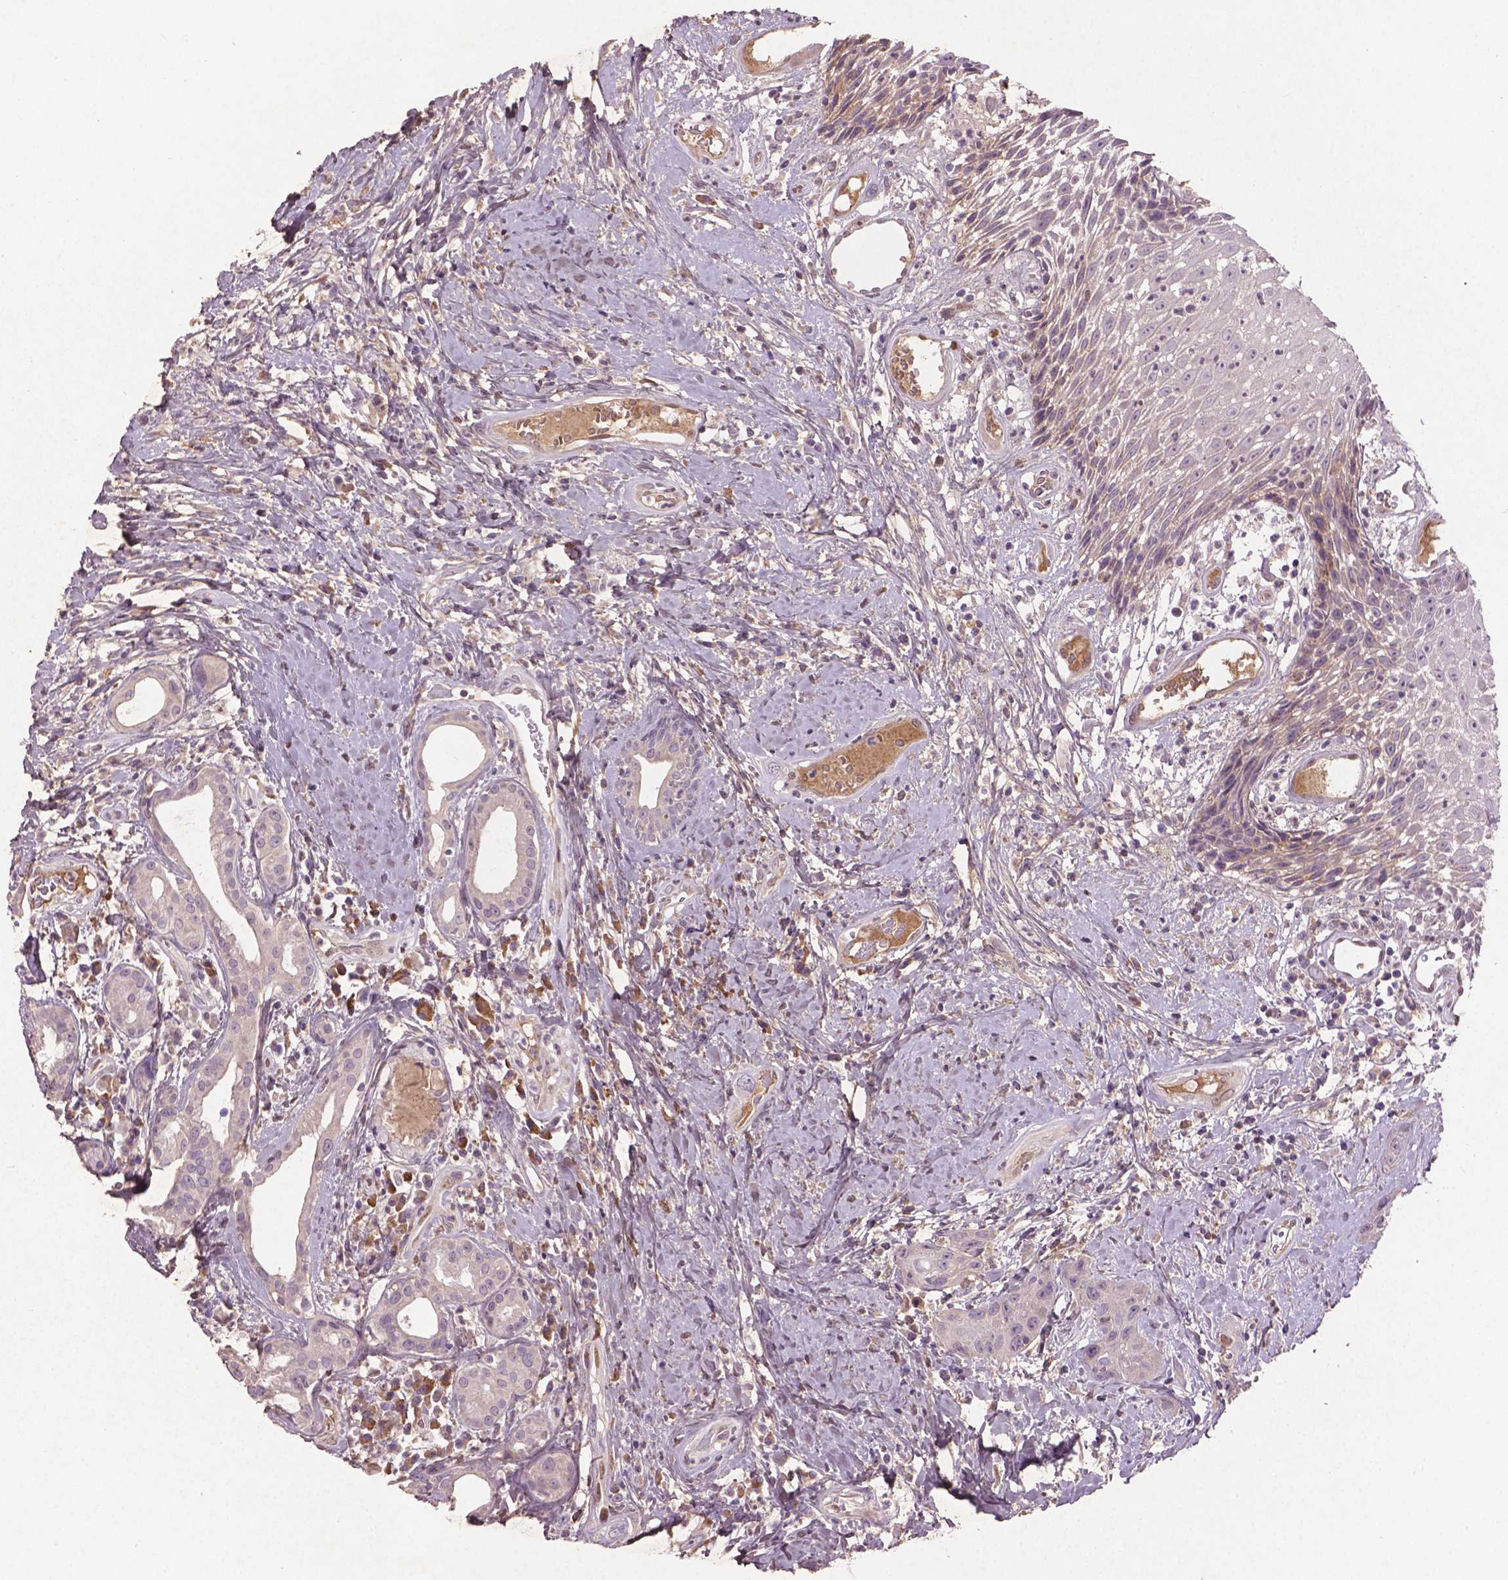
{"staining": {"intensity": "negative", "quantity": "none", "location": "none"}, "tissue": "head and neck cancer", "cell_type": "Tumor cells", "image_type": "cancer", "snomed": [{"axis": "morphology", "description": "Squamous cell carcinoma, NOS"}, {"axis": "topography", "description": "Head-Neck"}], "caption": "Micrograph shows no significant protein positivity in tumor cells of squamous cell carcinoma (head and neck). (DAB immunohistochemistry (IHC) with hematoxylin counter stain).", "gene": "SOX17", "patient": {"sex": "male", "age": 57}}